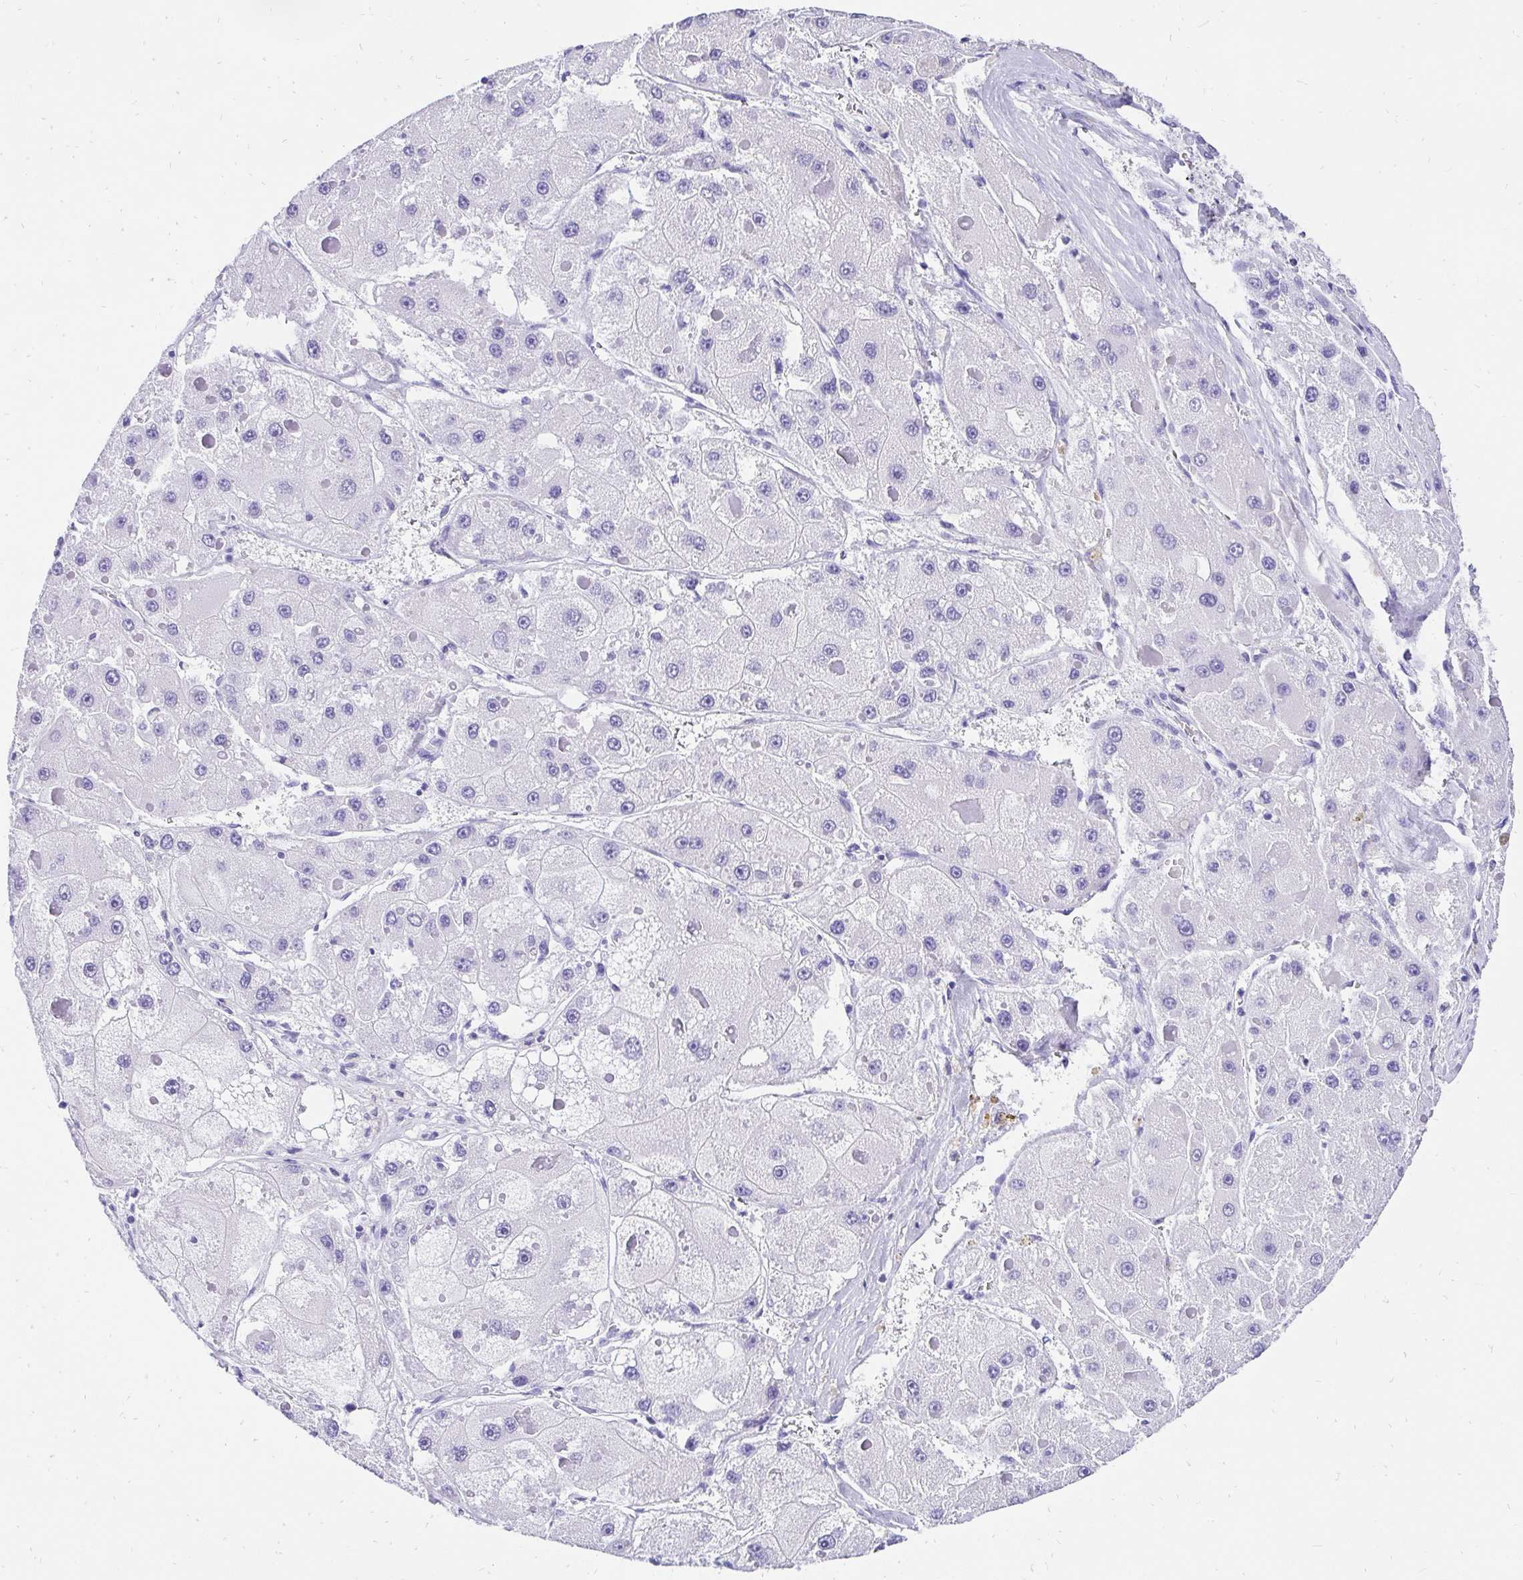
{"staining": {"intensity": "negative", "quantity": "none", "location": "none"}, "tissue": "liver cancer", "cell_type": "Tumor cells", "image_type": "cancer", "snomed": [{"axis": "morphology", "description": "Carcinoma, Hepatocellular, NOS"}, {"axis": "topography", "description": "Liver"}], "caption": "Liver cancer stained for a protein using immunohistochemistry (IHC) demonstrates no positivity tumor cells.", "gene": "KRT13", "patient": {"sex": "female", "age": 73}}